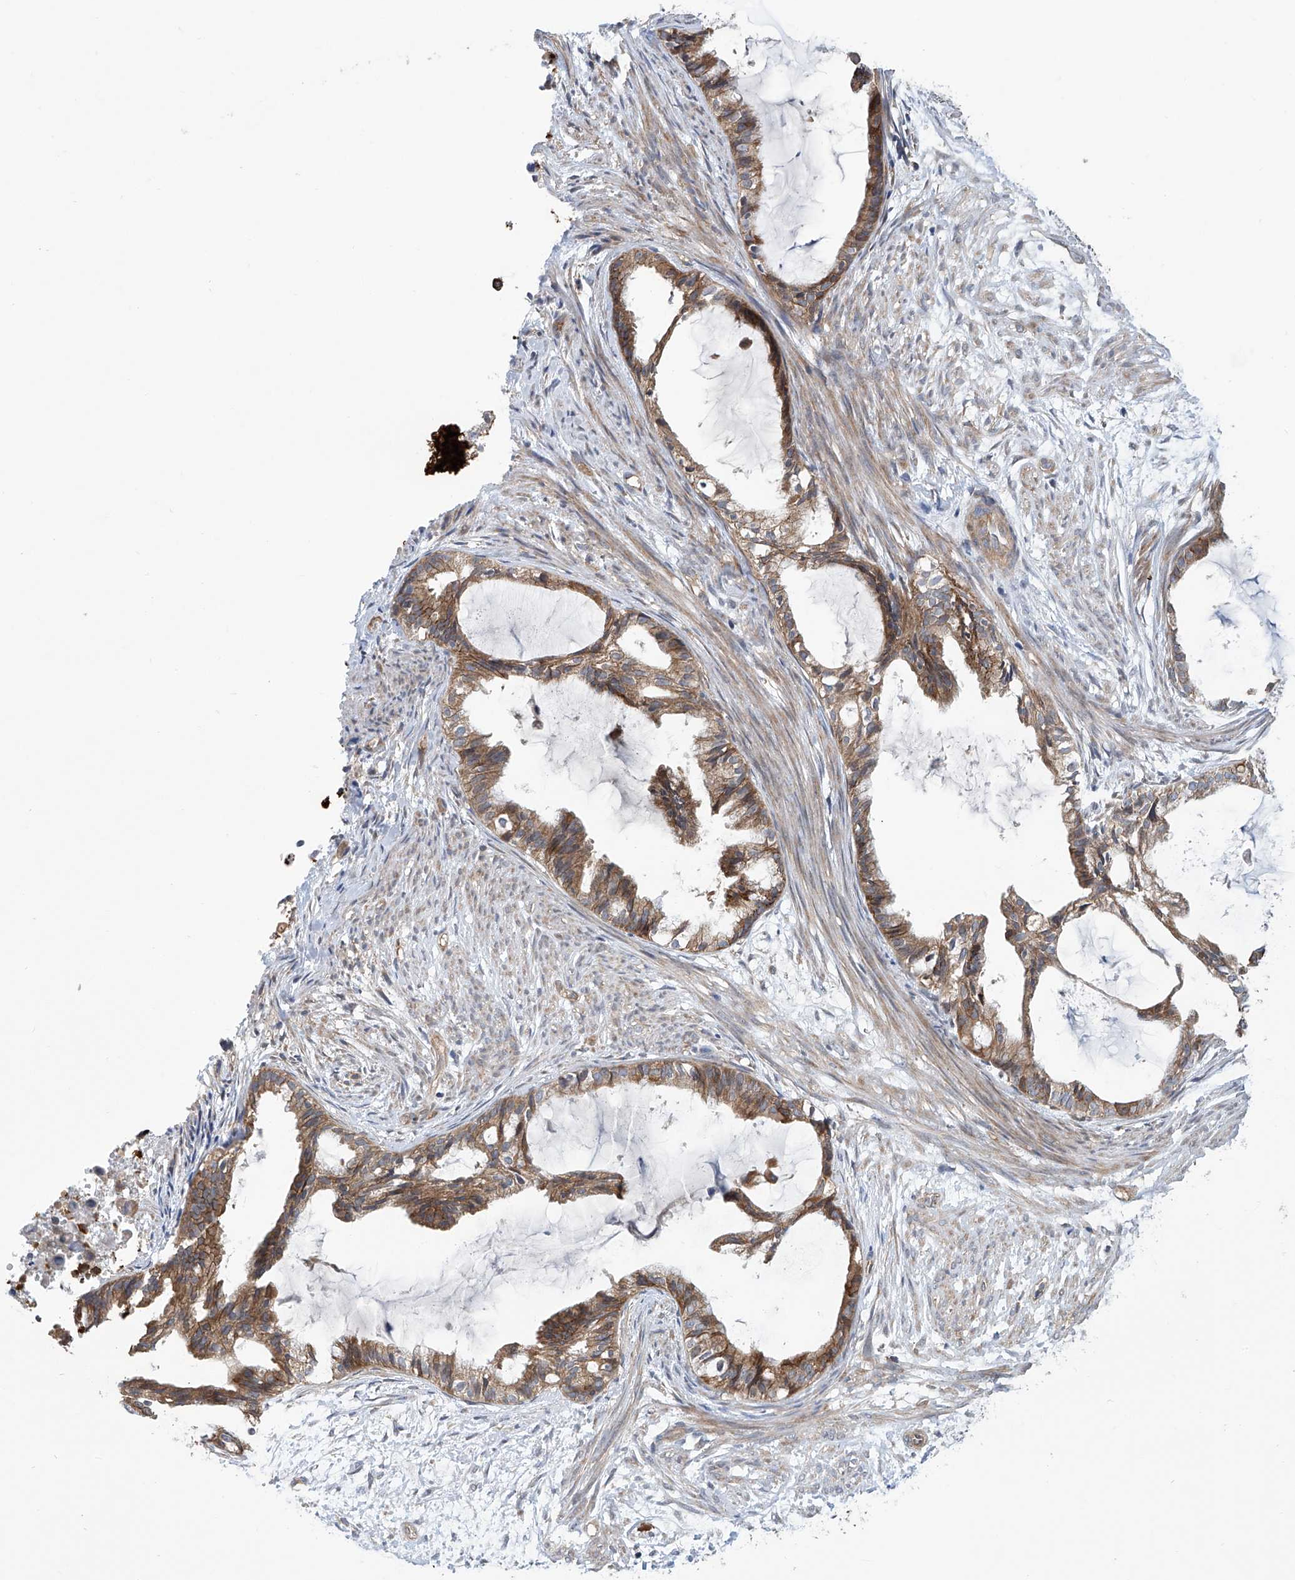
{"staining": {"intensity": "moderate", "quantity": ">75%", "location": "cytoplasmic/membranous"}, "tissue": "cervical cancer", "cell_type": "Tumor cells", "image_type": "cancer", "snomed": [{"axis": "morphology", "description": "Normal tissue, NOS"}, {"axis": "morphology", "description": "Adenocarcinoma, NOS"}, {"axis": "topography", "description": "Cervix"}, {"axis": "topography", "description": "Endometrium"}], "caption": "DAB (3,3'-diaminobenzidine) immunohistochemical staining of cervical cancer displays moderate cytoplasmic/membranous protein staining in about >75% of tumor cells. The protein of interest is shown in brown color, while the nuclei are stained blue.", "gene": "EIF2D", "patient": {"sex": "female", "age": 86}}